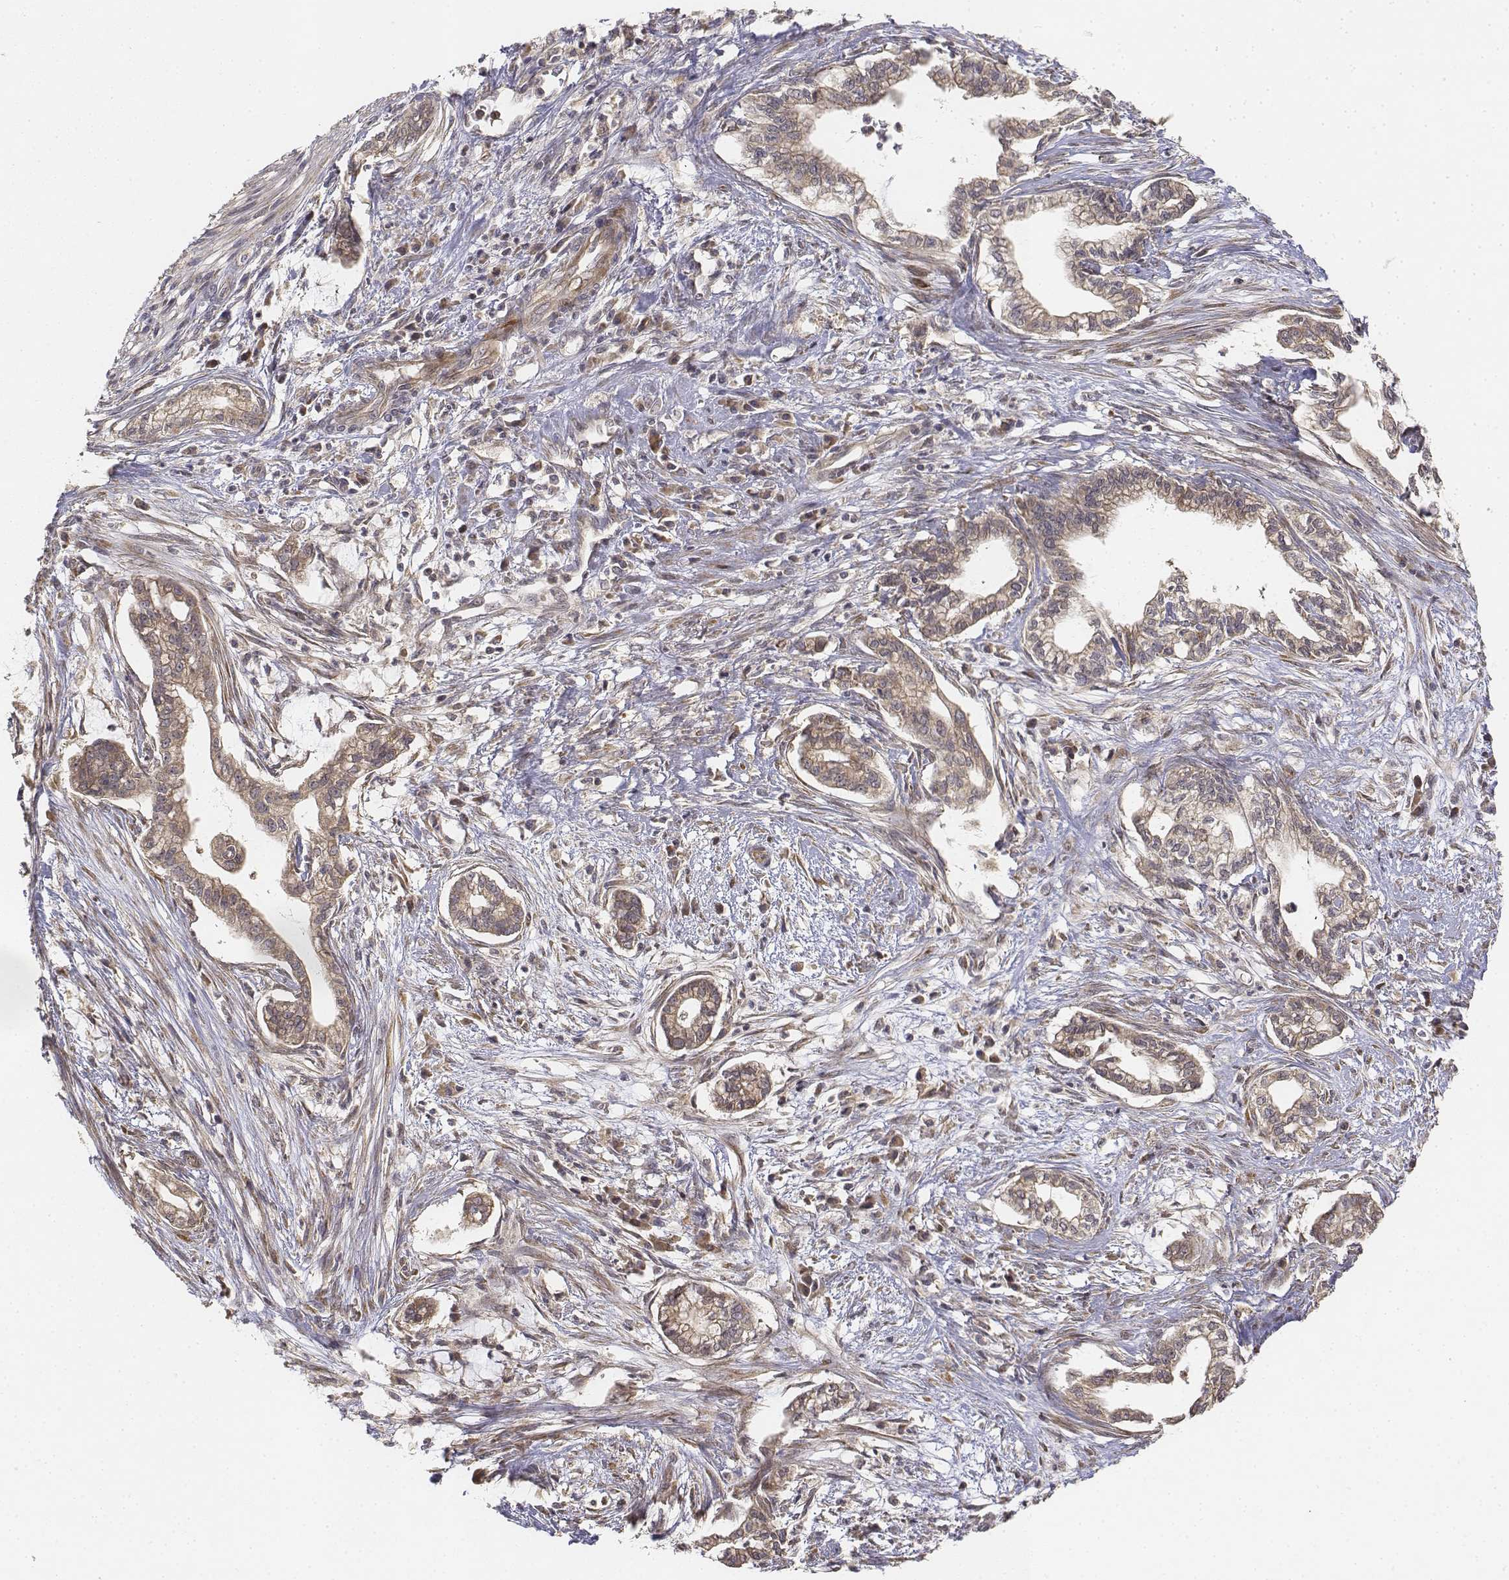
{"staining": {"intensity": "weak", "quantity": ">75%", "location": "cytoplasmic/membranous"}, "tissue": "cervical cancer", "cell_type": "Tumor cells", "image_type": "cancer", "snomed": [{"axis": "morphology", "description": "Adenocarcinoma, NOS"}, {"axis": "topography", "description": "Cervix"}], "caption": "About >75% of tumor cells in cervical cancer show weak cytoplasmic/membranous protein staining as visualized by brown immunohistochemical staining.", "gene": "FBXO21", "patient": {"sex": "female", "age": 62}}